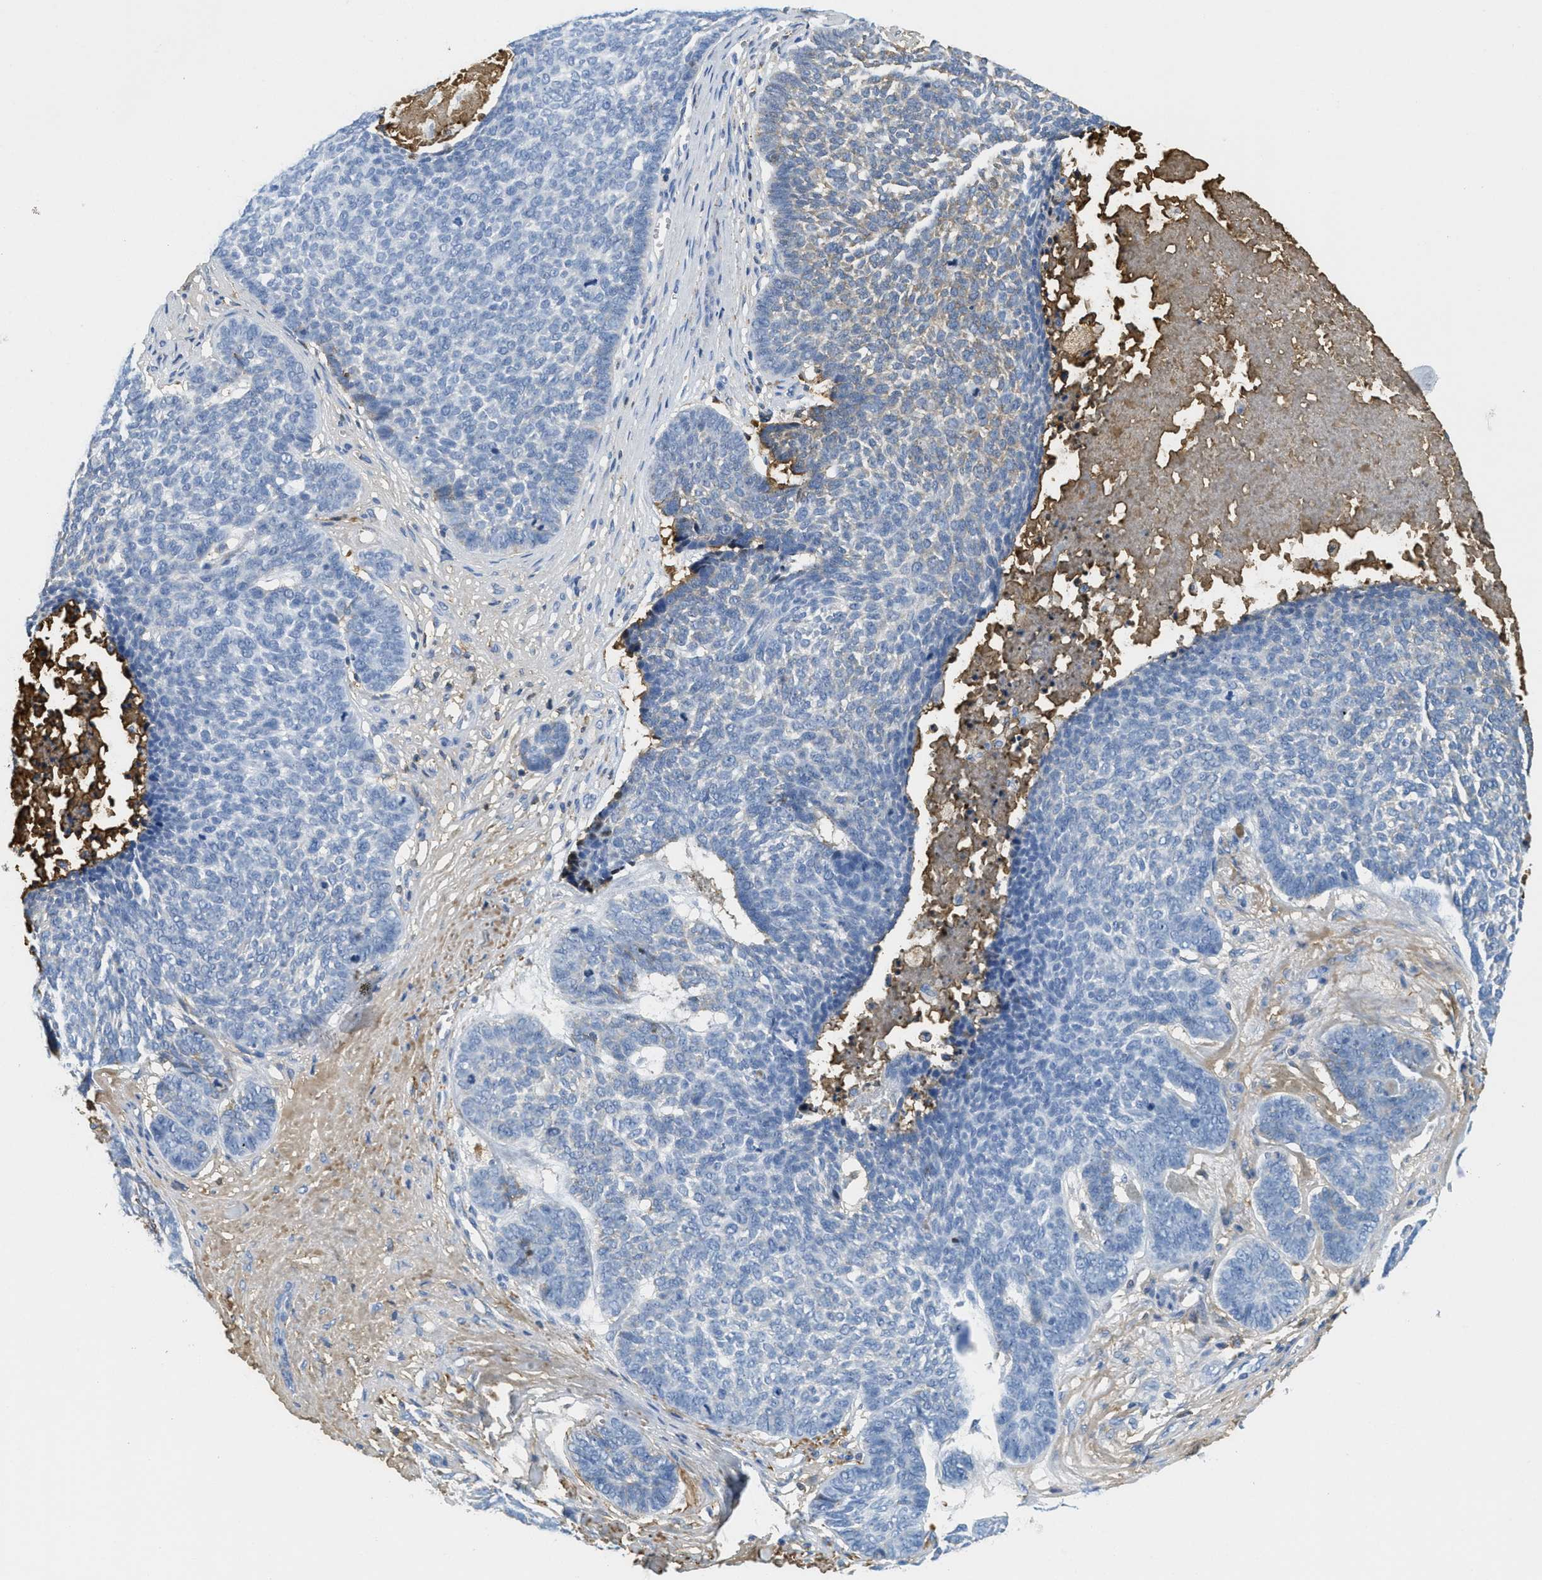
{"staining": {"intensity": "weak", "quantity": "<25%", "location": "cytoplasmic/membranous"}, "tissue": "skin cancer", "cell_type": "Tumor cells", "image_type": "cancer", "snomed": [{"axis": "morphology", "description": "Basal cell carcinoma"}, {"axis": "topography", "description": "Skin"}], "caption": "IHC of skin basal cell carcinoma displays no positivity in tumor cells.", "gene": "SERPINA1", "patient": {"sex": "male", "age": 84}}